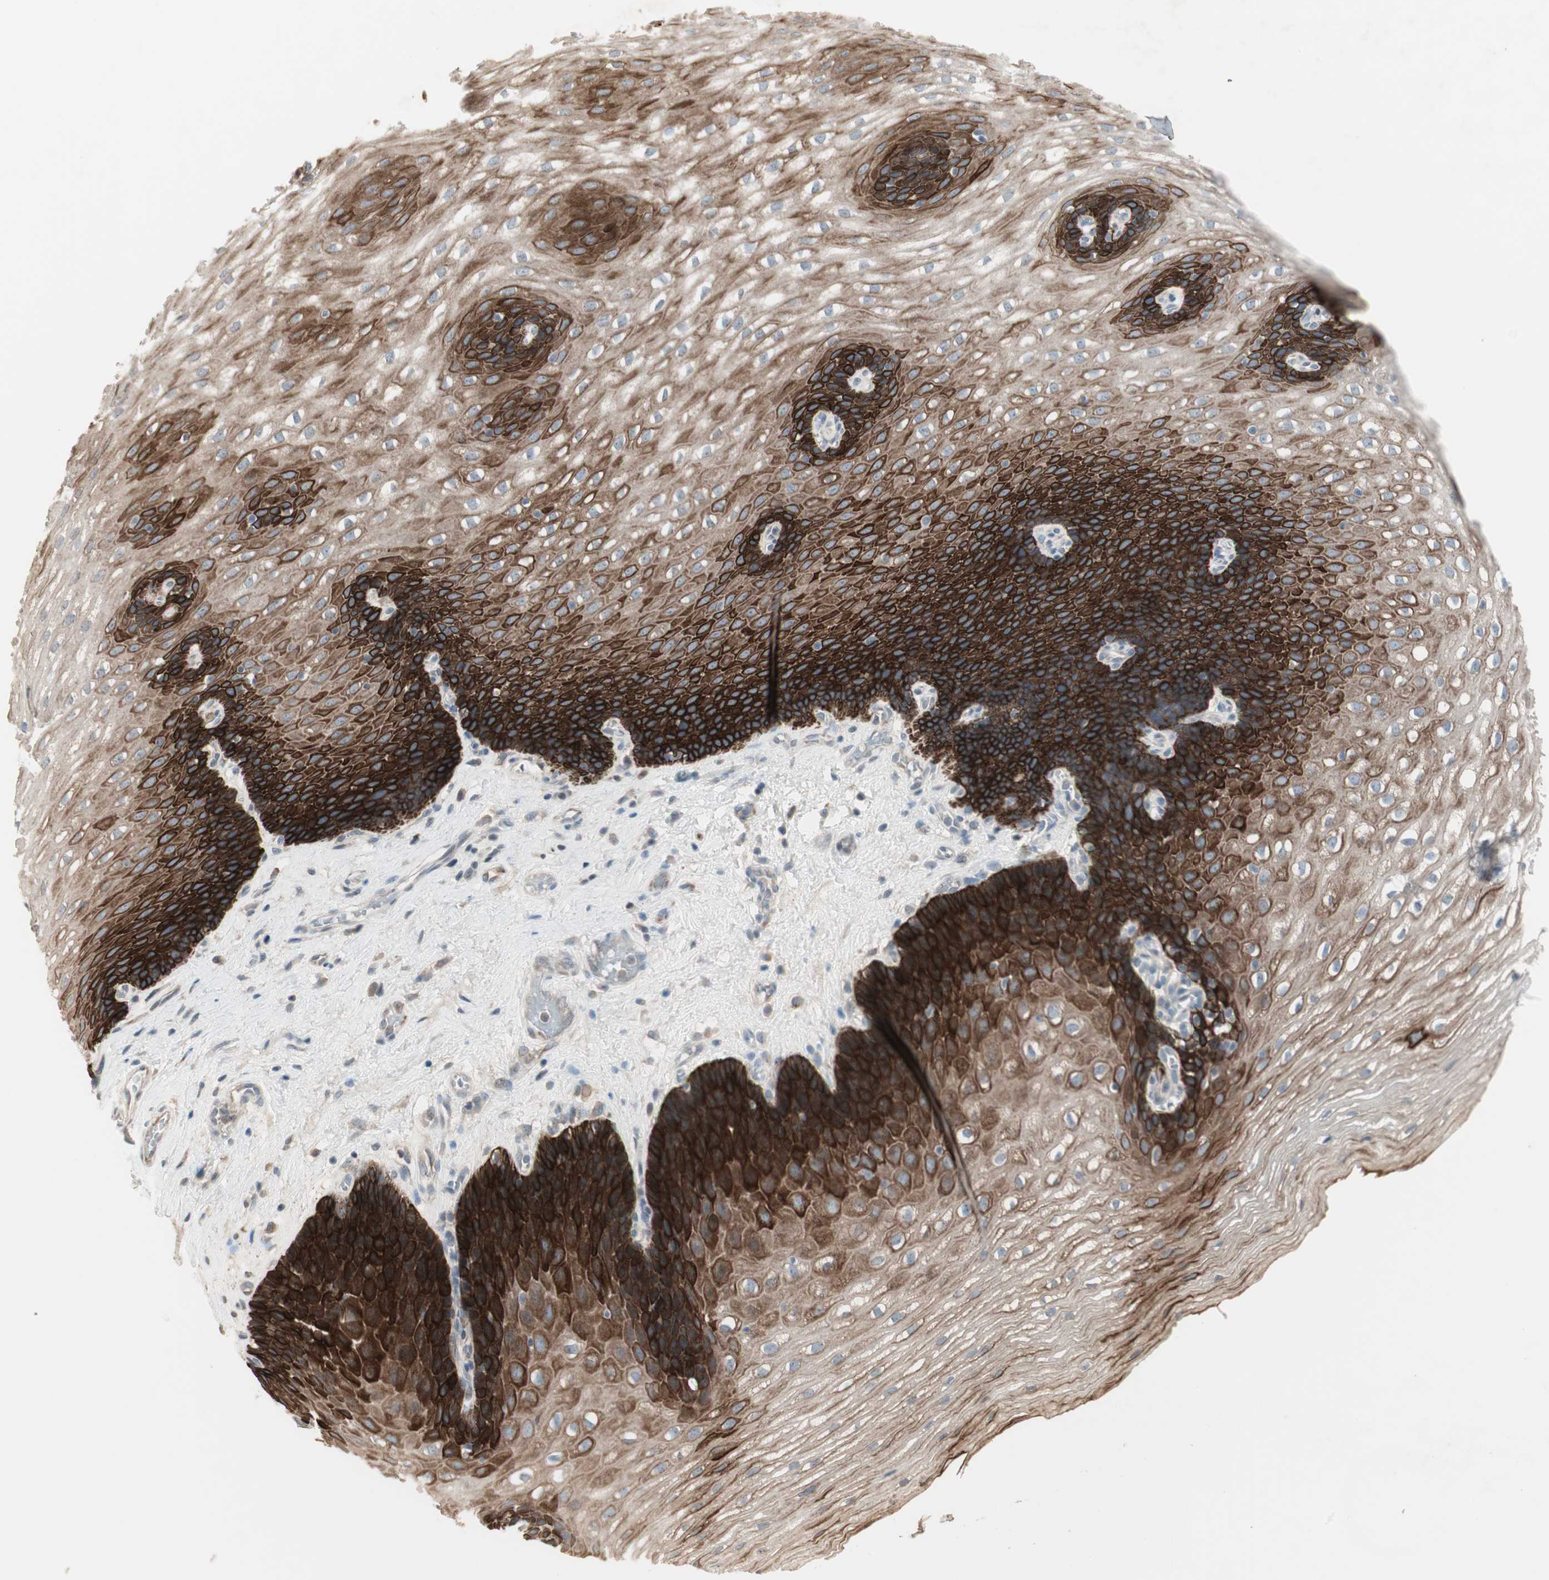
{"staining": {"intensity": "strong", "quantity": ">75%", "location": "cytoplasmic/membranous"}, "tissue": "esophagus", "cell_type": "Squamous epithelial cells", "image_type": "normal", "snomed": [{"axis": "morphology", "description": "Normal tissue, NOS"}, {"axis": "topography", "description": "Esophagus"}], "caption": "Immunohistochemical staining of normal esophagus shows high levels of strong cytoplasmic/membranous expression in approximately >75% of squamous epithelial cells. (DAB = brown stain, brightfield microscopy at high magnification).", "gene": "ZFP36", "patient": {"sex": "male", "age": 48}}